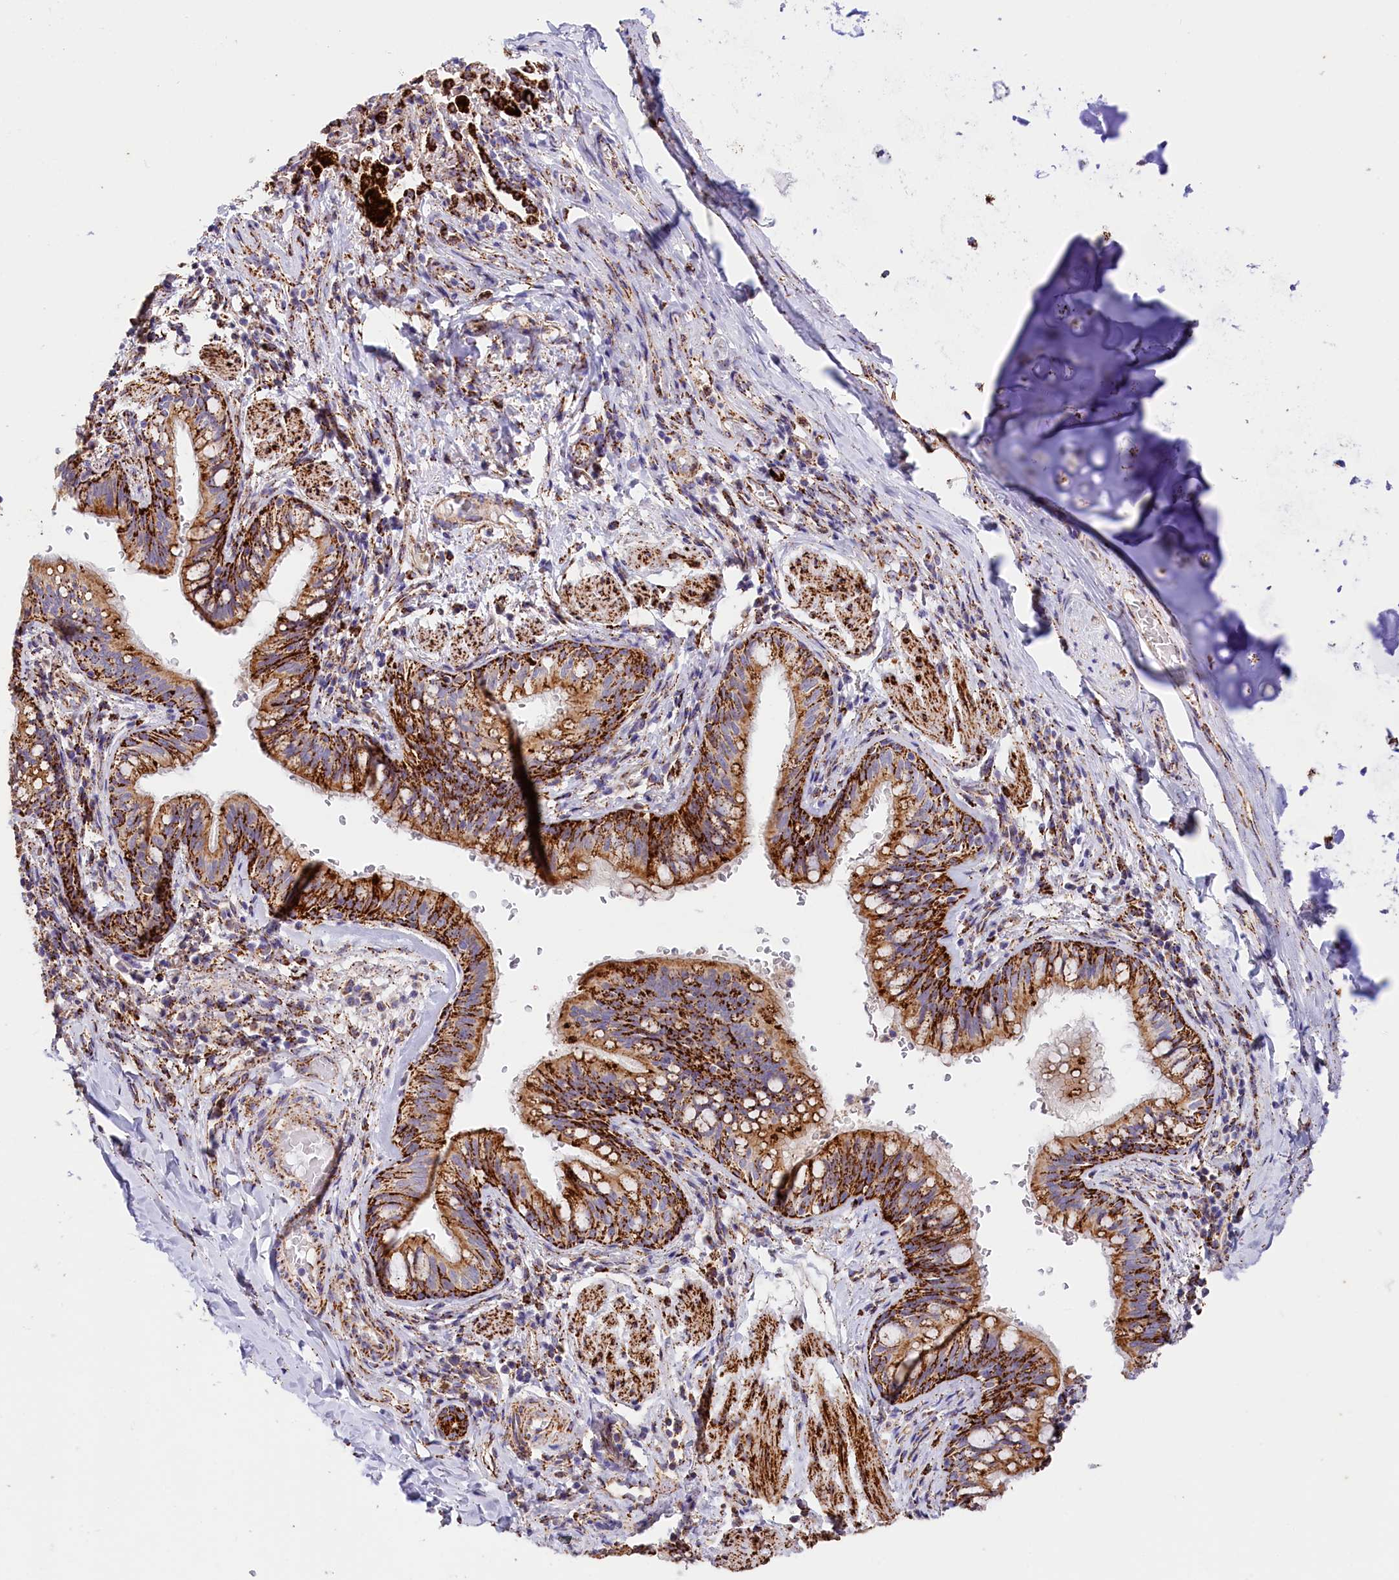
{"staining": {"intensity": "strong", "quantity": ">75%", "location": "cytoplasmic/membranous"}, "tissue": "bronchus", "cell_type": "Respiratory epithelial cells", "image_type": "normal", "snomed": [{"axis": "morphology", "description": "Normal tissue, NOS"}, {"axis": "topography", "description": "Cartilage tissue"}, {"axis": "topography", "description": "Bronchus"}], "caption": "Unremarkable bronchus was stained to show a protein in brown. There is high levels of strong cytoplasmic/membranous staining in approximately >75% of respiratory epithelial cells.", "gene": "AKTIP", "patient": {"sex": "female", "age": 36}}